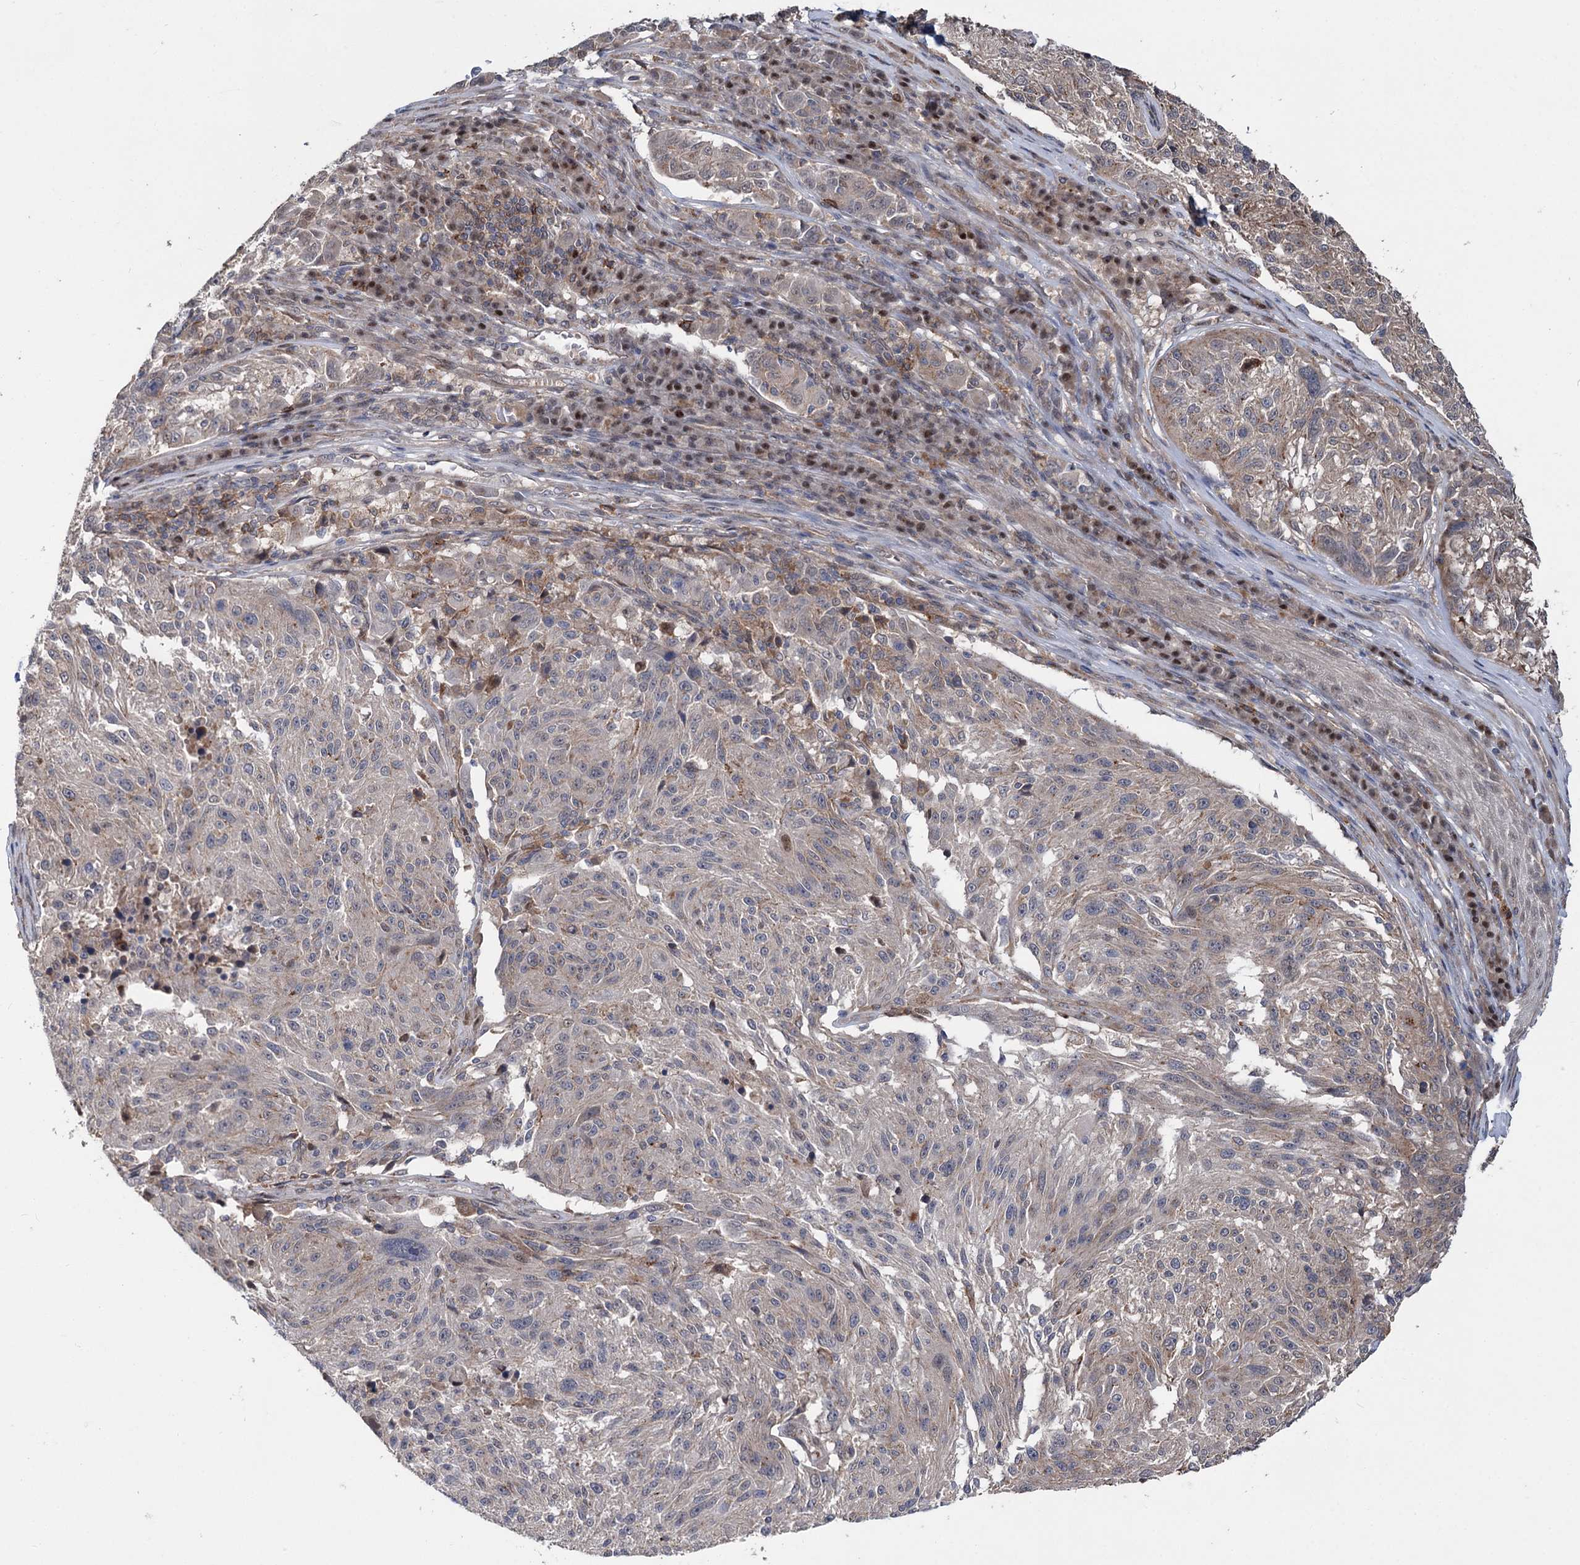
{"staining": {"intensity": "weak", "quantity": "25%-75%", "location": "cytoplasmic/membranous"}, "tissue": "melanoma", "cell_type": "Tumor cells", "image_type": "cancer", "snomed": [{"axis": "morphology", "description": "Malignant melanoma, NOS"}, {"axis": "topography", "description": "Skin"}], "caption": "This is a histology image of immunohistochemistry staining of malignant melanoma, which shows weak expression in the cytoplasmic/membranous of tumor cells.", "gene": "STX6", "patient": {"sex": "male", "age": 53}}